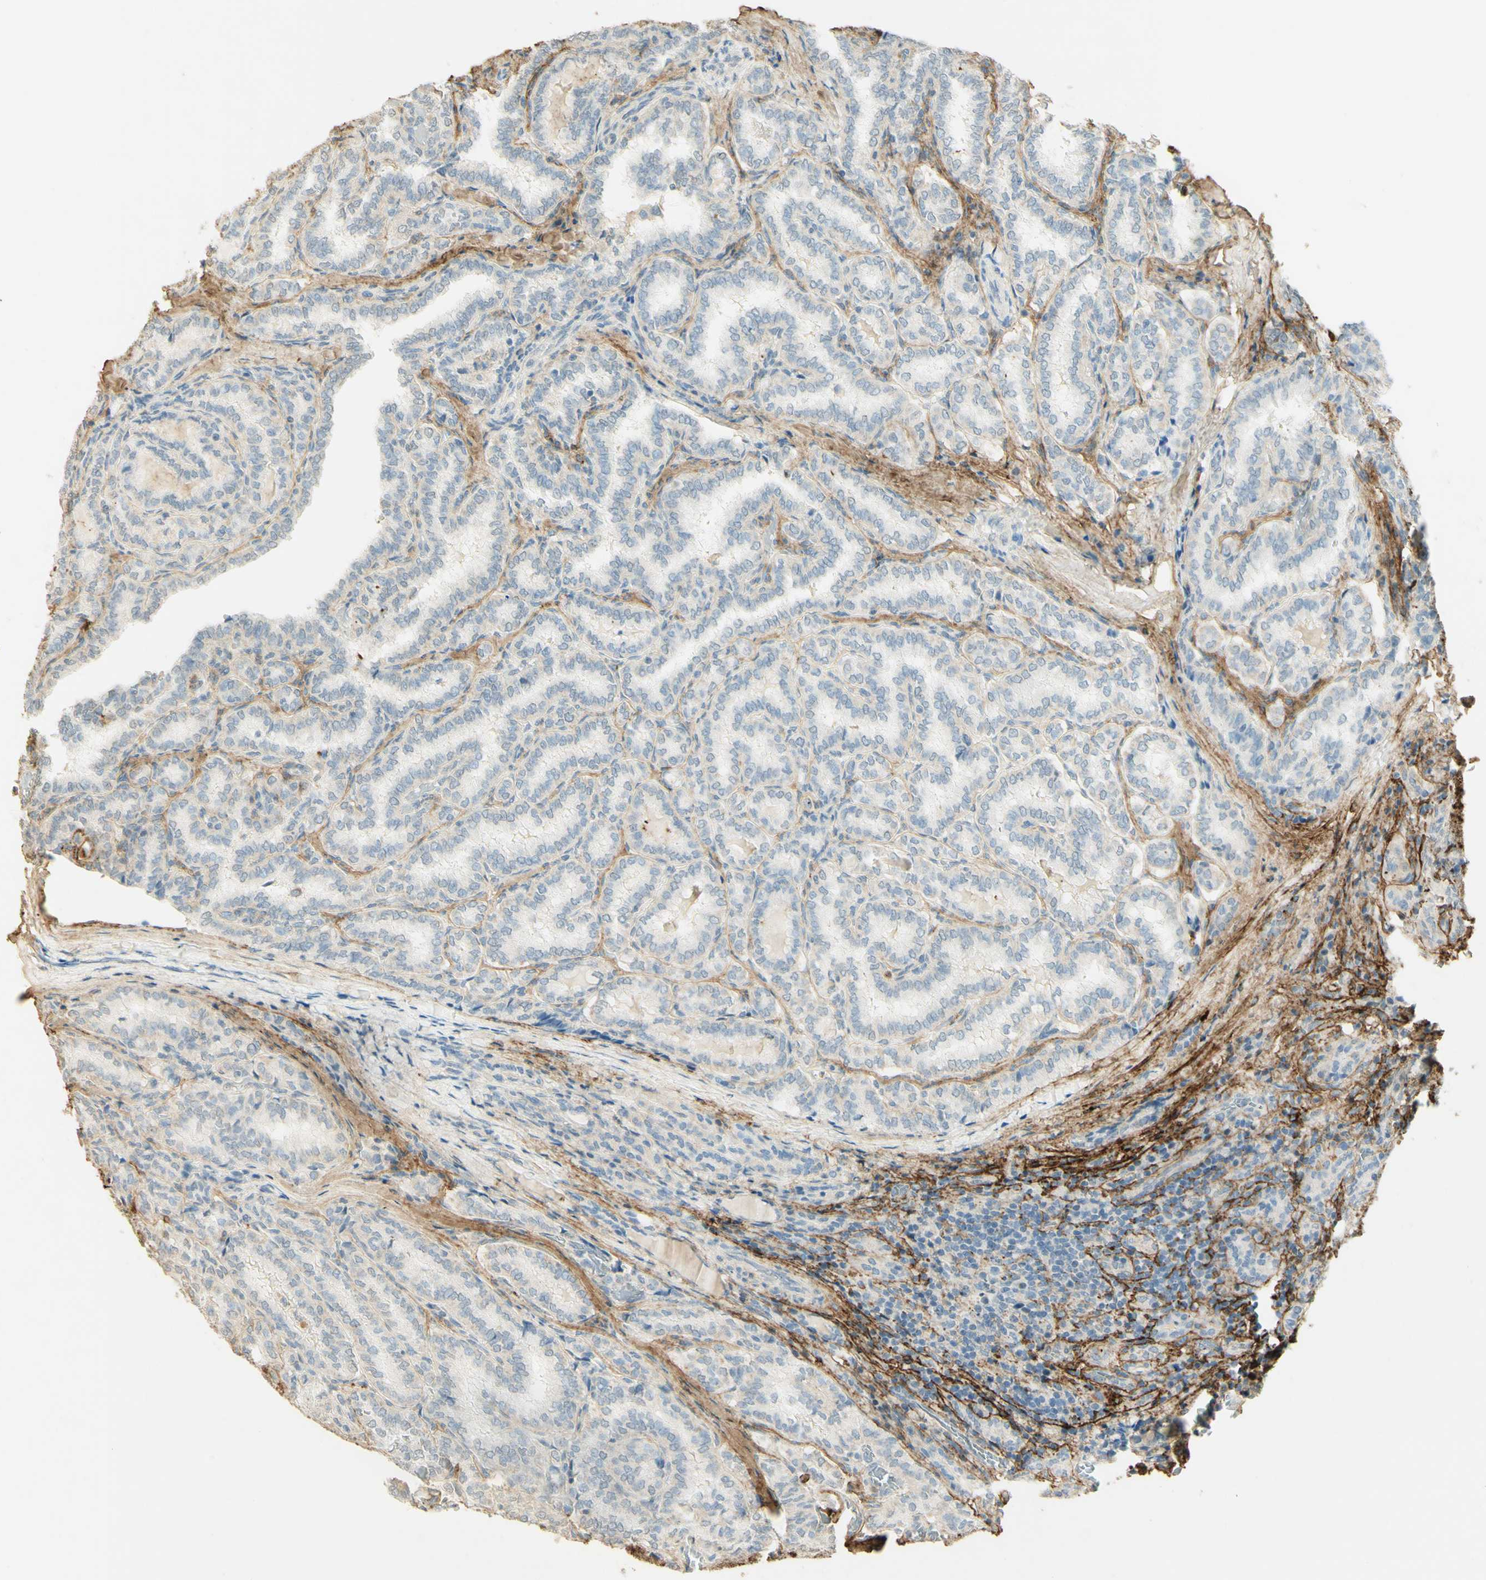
{"staining": {"intensity": "moderate", "quantity": "<25%", "location": "cytoplasmic/membranous"}, "tissue": "thyroid cancer", "cell_type": "Tumor cells", "image_type": "cancer", "snomed": [{"axis": "morphology", "description": "Normal tissue, NOS"}, {"axis": "morphology", "description": "Papillary adenocarcinoma, NOS"}, {"axis": "topography", "description": "Thyroid gland"}], "caption": "Protein expression analysis of human thyroid cancer reveals moderate cytoplasmic/membranous expression in about <25% of tumor cells.", "gene": "TNN", "patient": {"sex": "female", "age": 30}}